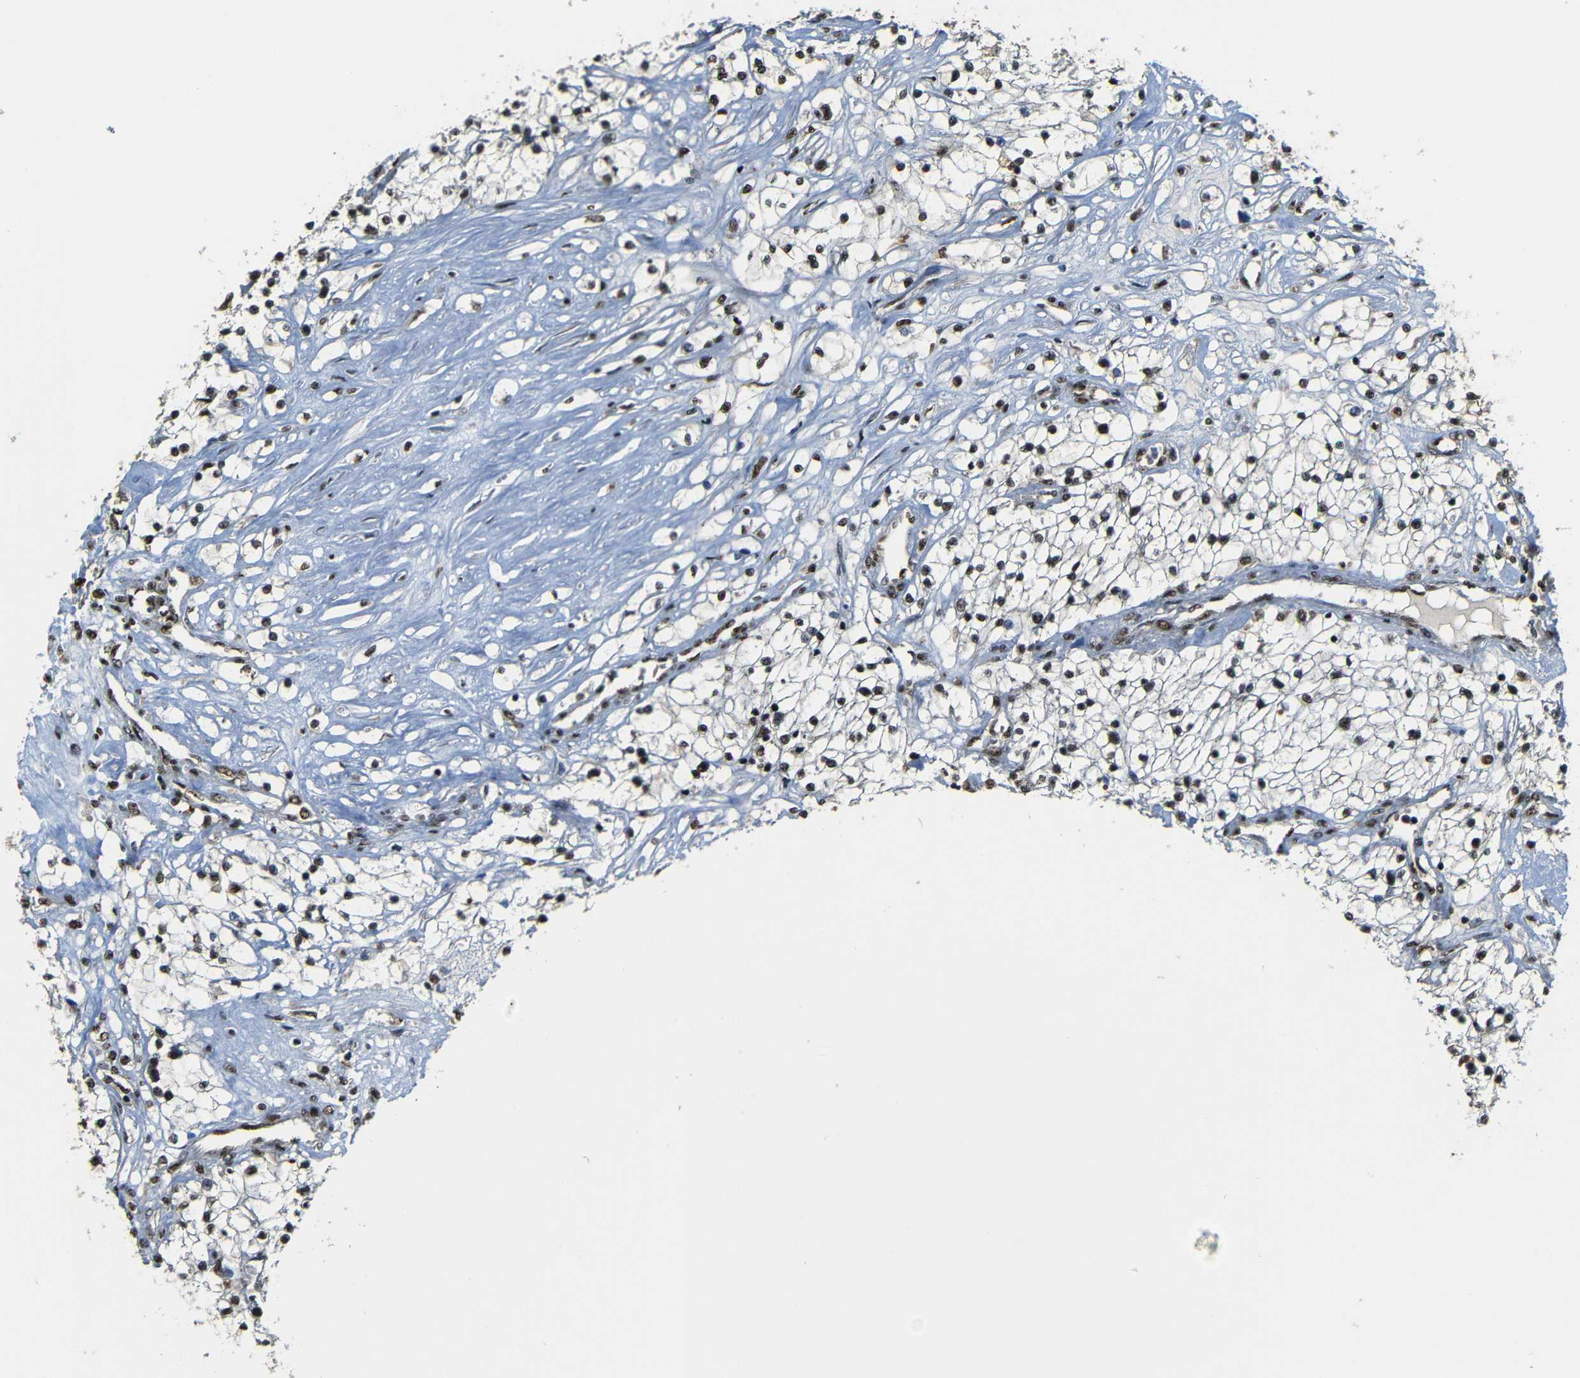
{"staining": {"intensity": "strong", "quantity": ">75%", "location": "nuclear"}, "tissue": "renal cancer", "cell_type": "Tumor cells", "image_type": "cancer", "snomed": [{"axis": "morphology", "description": "Adenocarcinoma, NOS"}, {"axis": "topography", "description": "Kidney"}], "caption": "Renal cancer stained with a brown dye exhibits strong nuclear positive staining in approximately >75% of tumor cells.", "gene": "TCF7L2", "patient": {"sex": "male", "age": 68}}